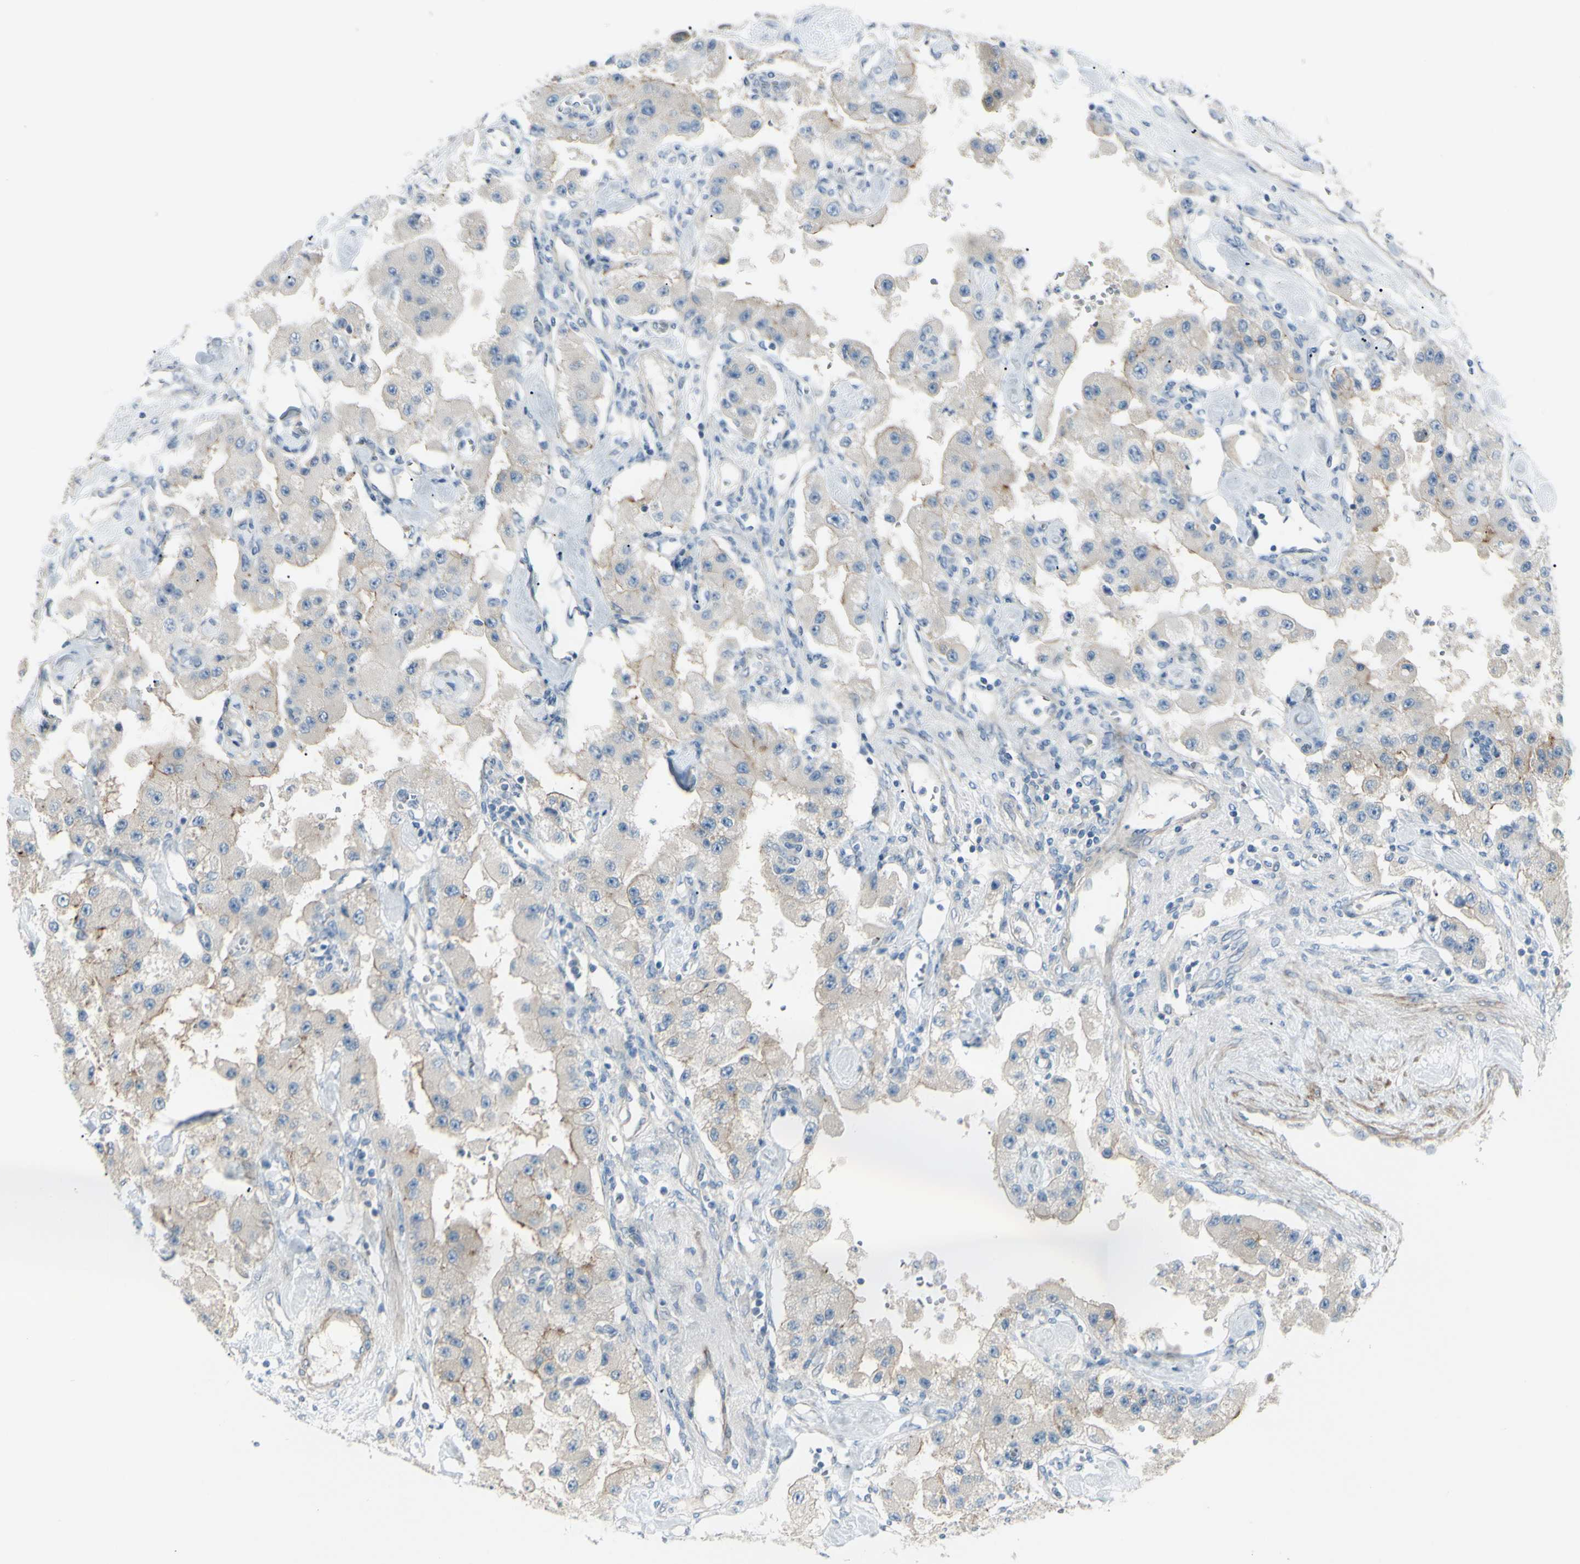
{"staining": {"intensity": "weak", "quantity": "25%-75%", "location": "cytoplasmic/membranous"}, "tissue": "carcinoid", "cell_type": "Tumor cells", "image_type": "cancer", "snomed": [{"axis": "morphology", "description": "Carcinoid, malignant, NOS"}, {"axis": "topography", "description": "Pancreas"}], "caption": "An image showing weak cytoplasmic/membranous positivity in about 25%-75% of tumor cells in malignant carcinoid, as visualized by brown immunohistochemical staining.", "gene": "LRRK1", "patient": {"sex": "male", "age": 41}}